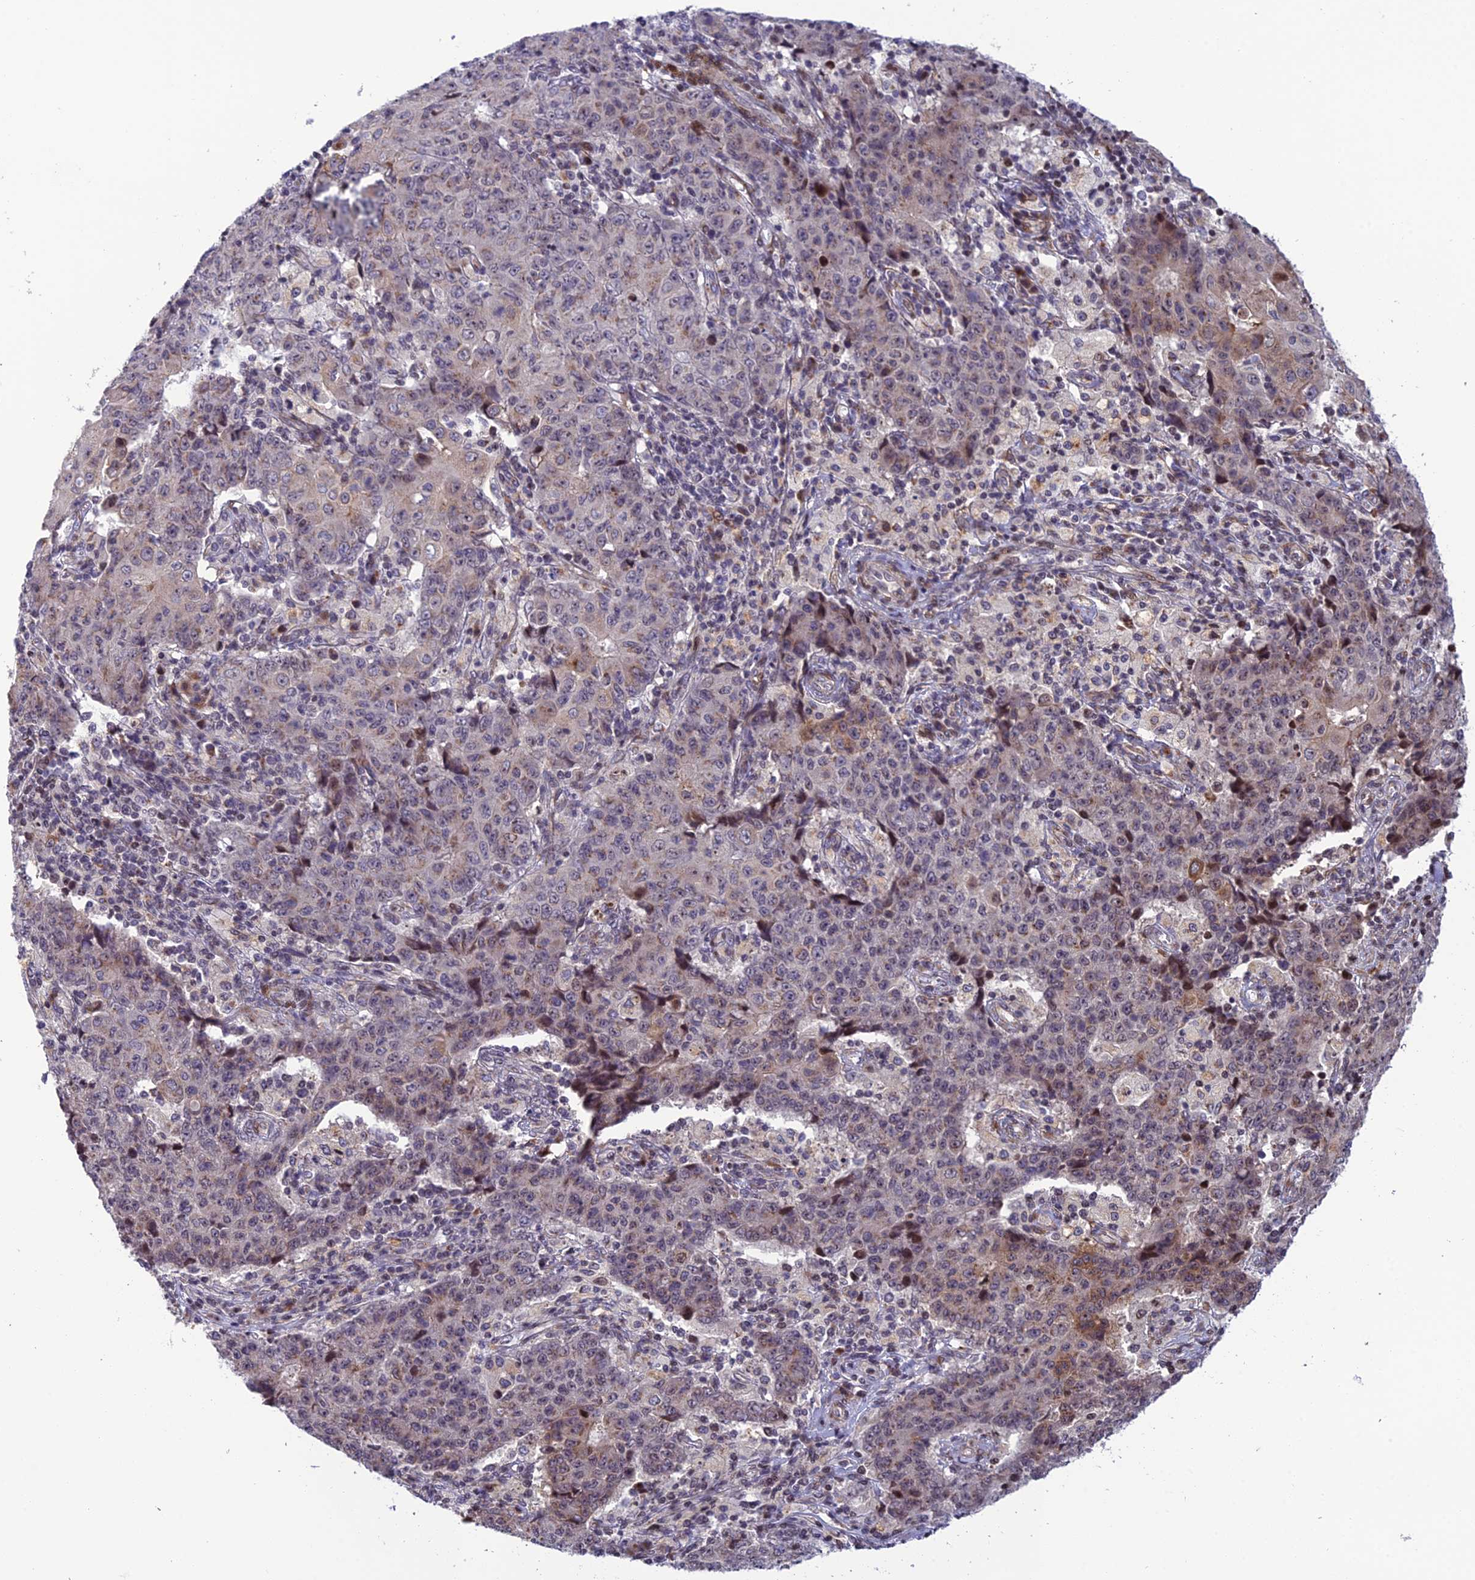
{"staining": {"intensity": "moderate", "quantity": "<25%", "location": "cytoplasmic/membranous"}, "tissue": "ovarian cancer", "cell_type": "Tumor cells", "image_type": "cancer", "snomed": [{"axis": "morphology", "description": "Carcinoma, endometroid"}, {"axis": "topography", "description": "Ovary"}], "caption": "IHC of ovarian endometroid carcinoma reveals low levels of moderate cytoplasmic/membranous expression in approximately <25% of tumor cells. (DAB IHC with brightfield microscopy, high magnification).", "gene": "SMIM7", "patient": {"sex": "female", "age": 42}}